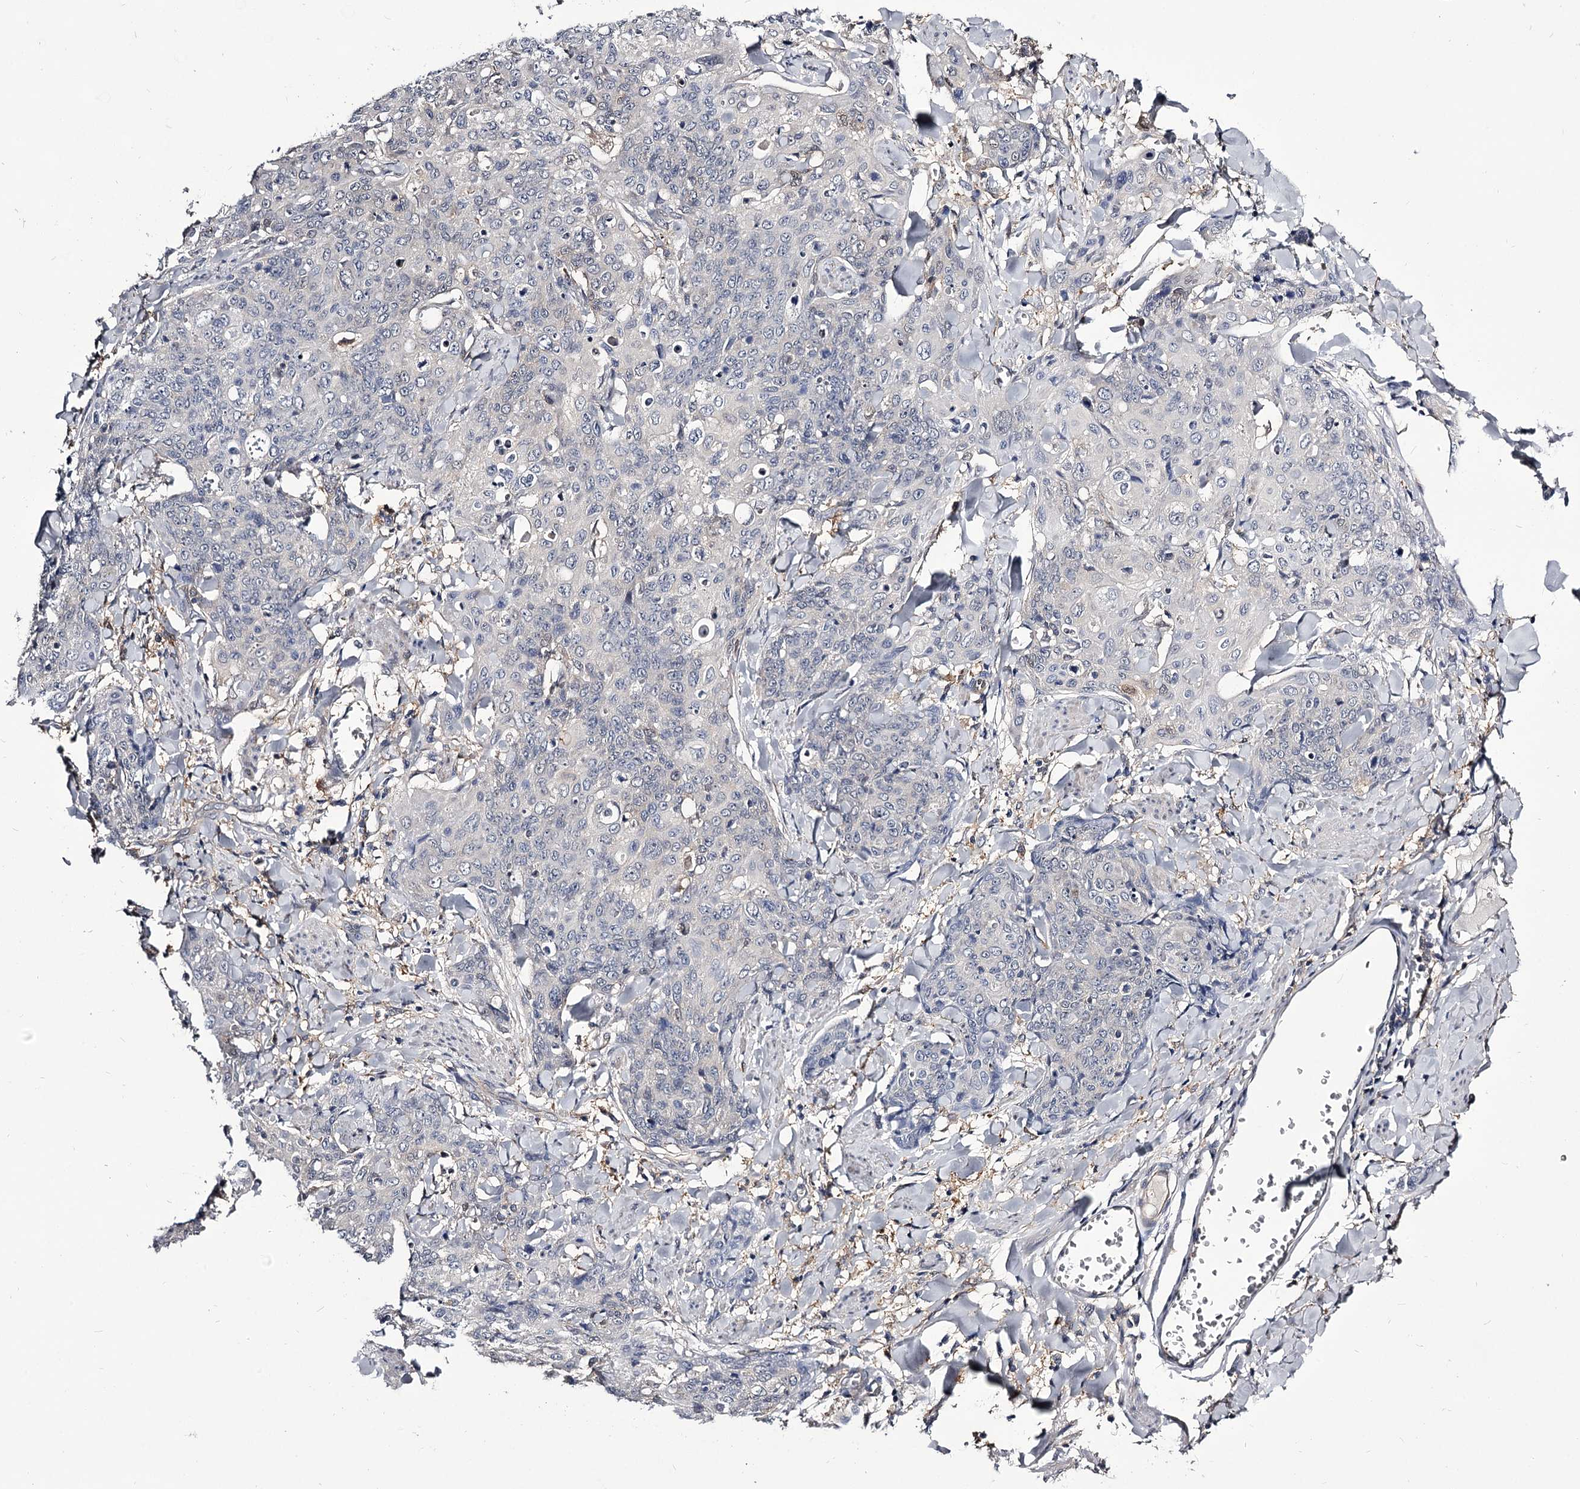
{"staining": {"intensity": "negative", "quantity": "none", "location": "none"}, "tissue": "skin cancer", "cell_type": "Tumor cells", "image_type": "cancer", "snomed": [{"axis": "morphology", "description": "Squamous cell carcinoma, NOS"}, {"axis": "topography", "description": "Skin"}, {"axis": "topography", "description": "Vulva"}], "caption": "Tumor cells are negative for brown protein staining in skin squamous cell carcinoma.", "gene": "GSTO1", "patient": {"sex": "female", "age": 85}}